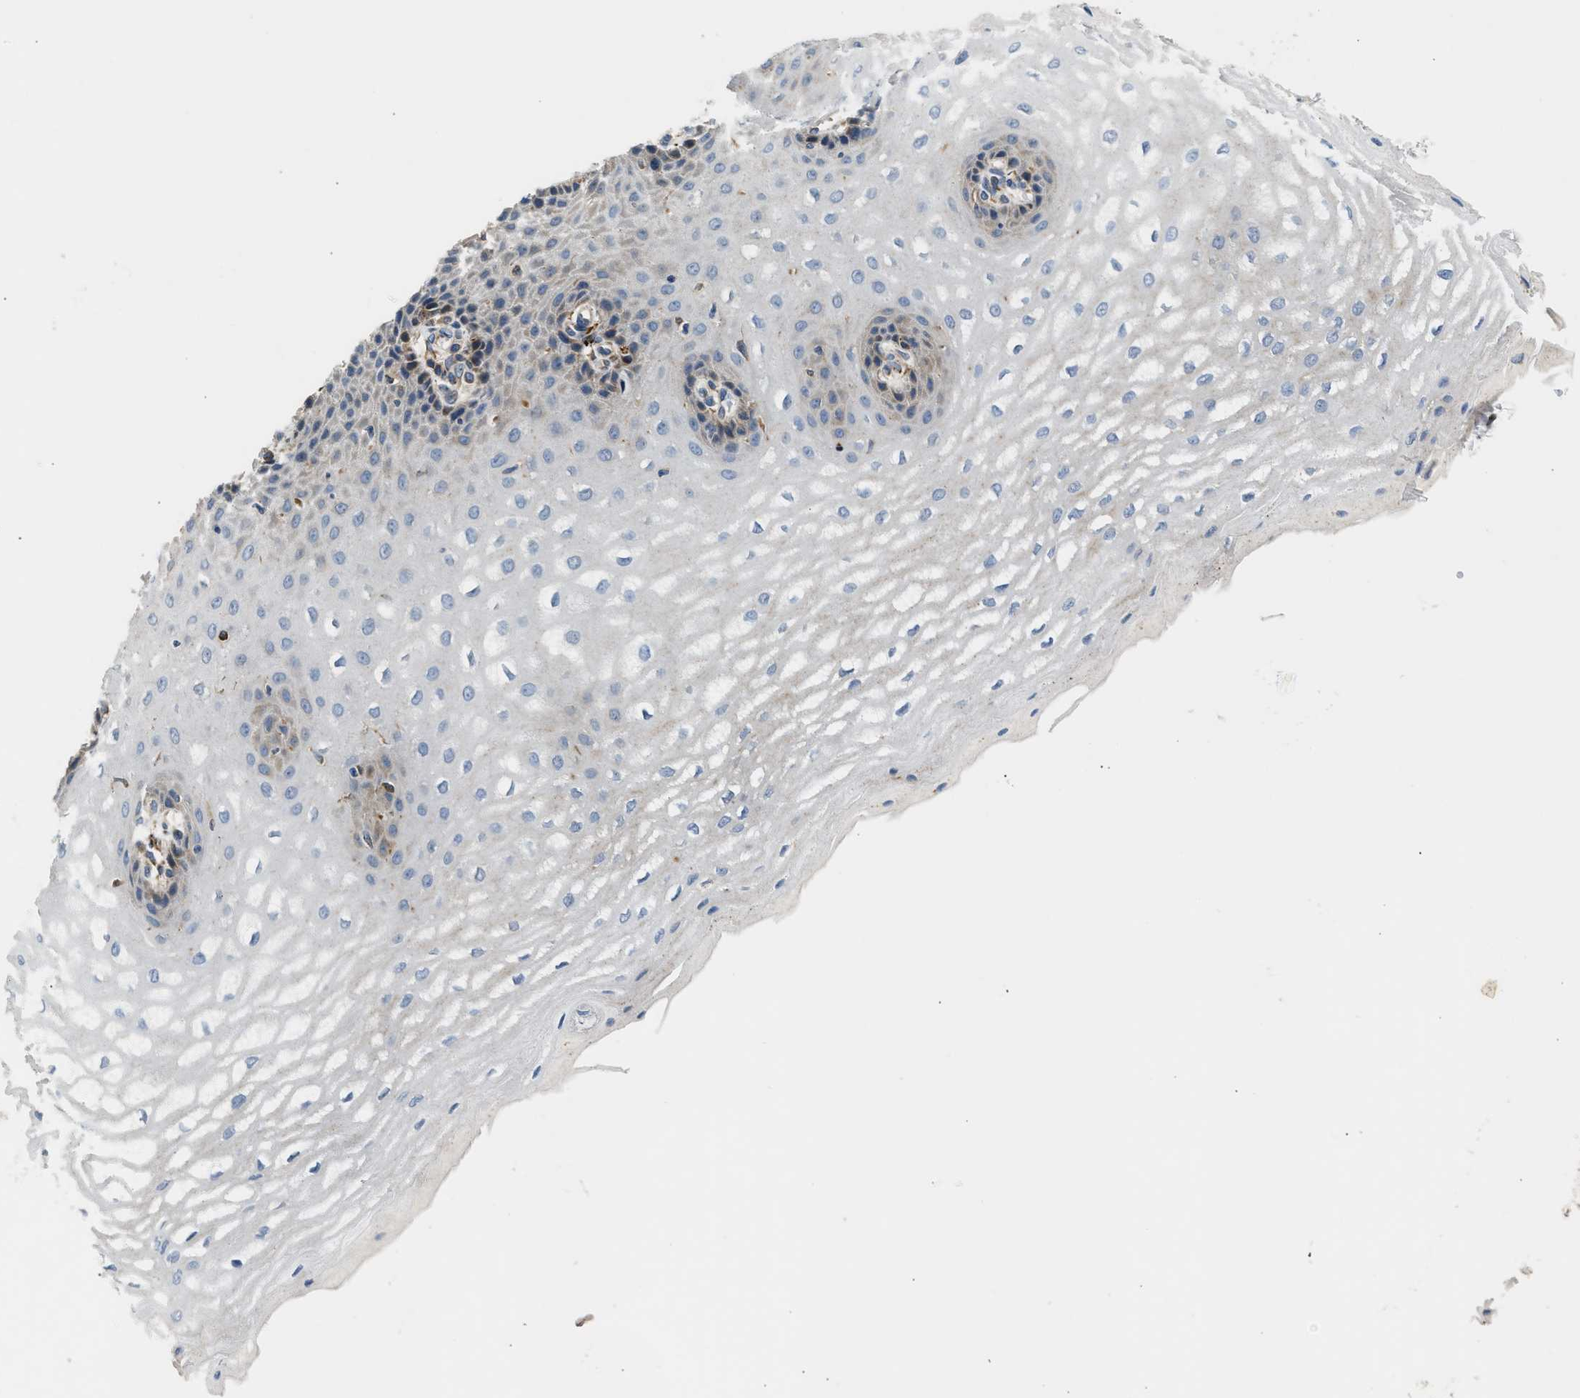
{"staining": {"intensity": "moderate", "quantity": "<25%", "location": "cytoplasmic/membranous"}, "tissue": "esophagus", "cell_type": "Squamous epithelial cells", "image_type": "normal", "snomed": [{"axis": "morphology", "description": "Normal tissue, NOS"}, {"axis": "topography", "description": "Esophagus"}], "caption": "Immunohistochemistry of unremarkable human esophagus demonstrates low levels of moderate cytoplasmic/membranous positivity in about <25% of squamous epithelial cells. Nuclei are stained in blue.", "gene": "AMZ1", "patient": {"sex": "male", "age": 54}}